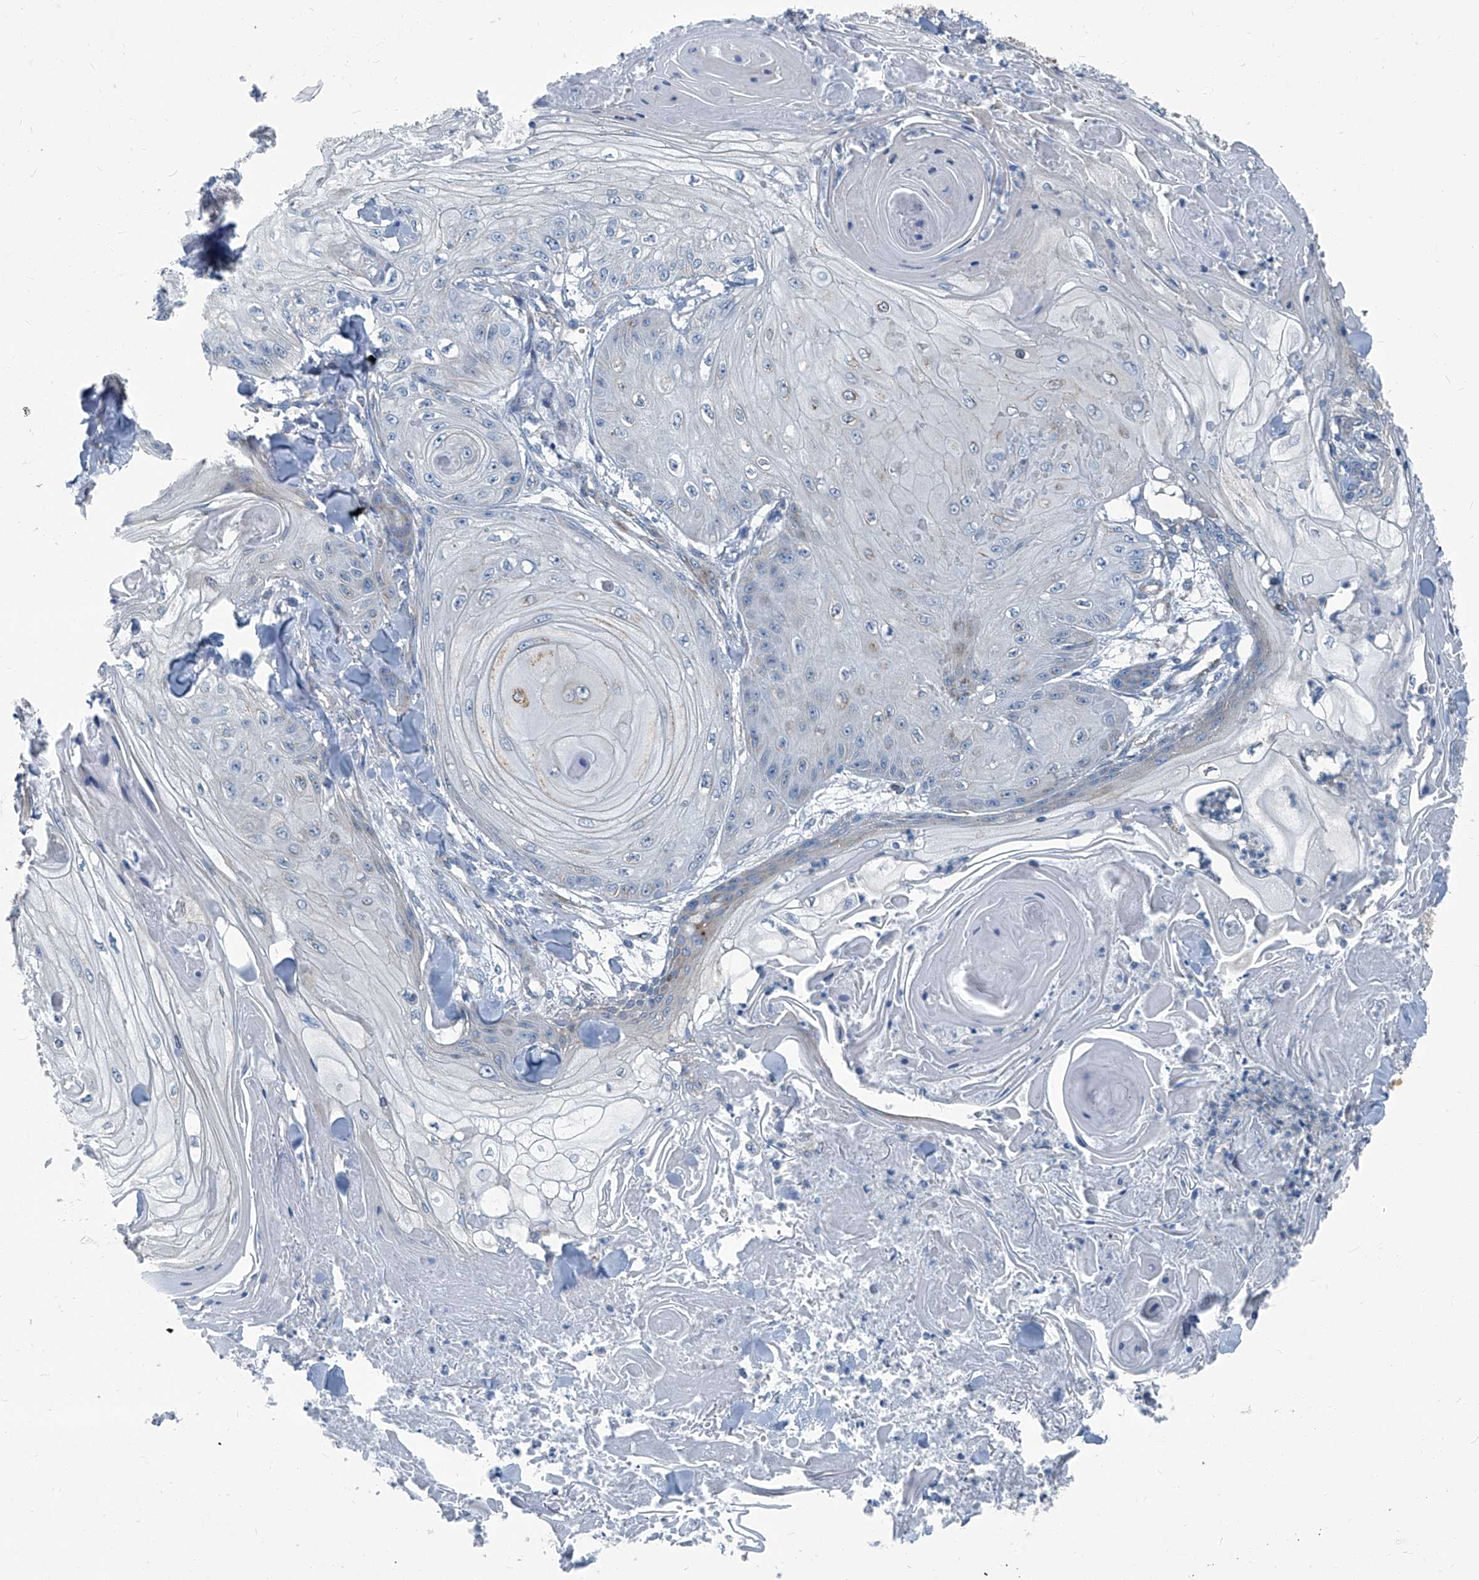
{"staining": {"intensity": "negative", "quantity": "none", "location": "none"}, "tissue": "skin cancer", "cell_type": "Tumor cells", "image_type": "cancer", "snomed": [{"axis": "morphology", "description": "Squamous cell carcinoma, NOS"}, {"axis": "topography", "description": "Skin"}], "caption": "This image is of squamous cell carcinoma (skin) stained with immunohistochemistry (IHC) to label a protein in brown with the nuclei are counter-stained blue. There is no positivity in tumor cells. (Brightfield microscopy of DAB (3,3'-diaminobenzidine) immunohistochemistry (IHC) at high magnification).", "gene": "SEPTIN7", "patient": {"sex": "male", "age": 74}}